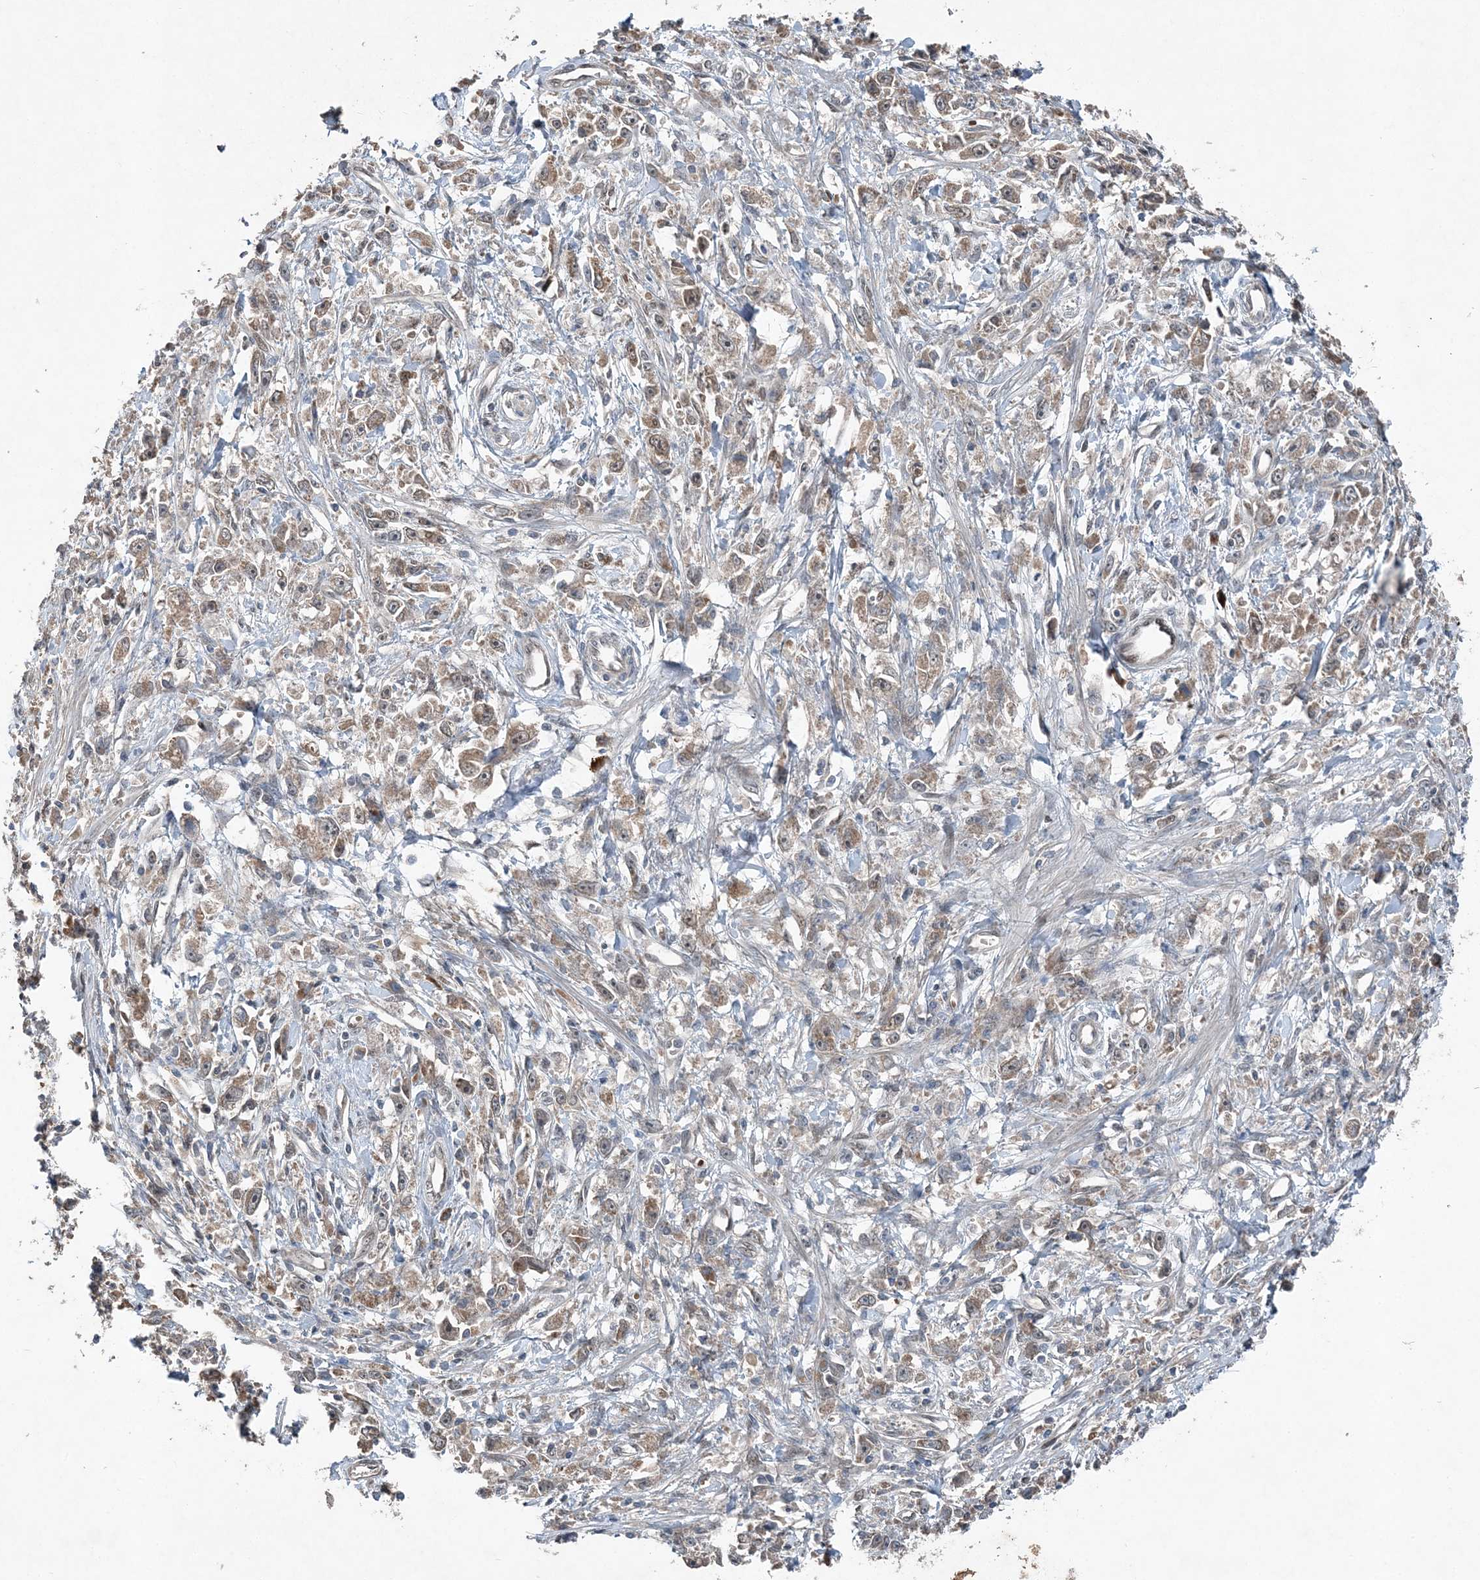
{"staining": {"intensity": "weak", "quantity": ">75%", "location": "cytoplasmic/membranous"}, "tissue": "stomach cancer", "cell_type": "Tumor cells", "image_type": "cancer", "snomed": [{"axis": "morphology", "description": "Adenocarcinoma, NOS"}, {"axis": "topography", "description": "Stomach"}], "caption": "High-power microscopy captured an immunohistochemistry histopathology image of stomach cancer (adenocarcinoma), revealing weak cytoplasmic/membranous staining in approximately >75% of tumor cells. (Brightfield microscopy of DAB IHC at high magnification).", "gene": "QTRT2", "patient": {"sex": "female", "age": 59}}